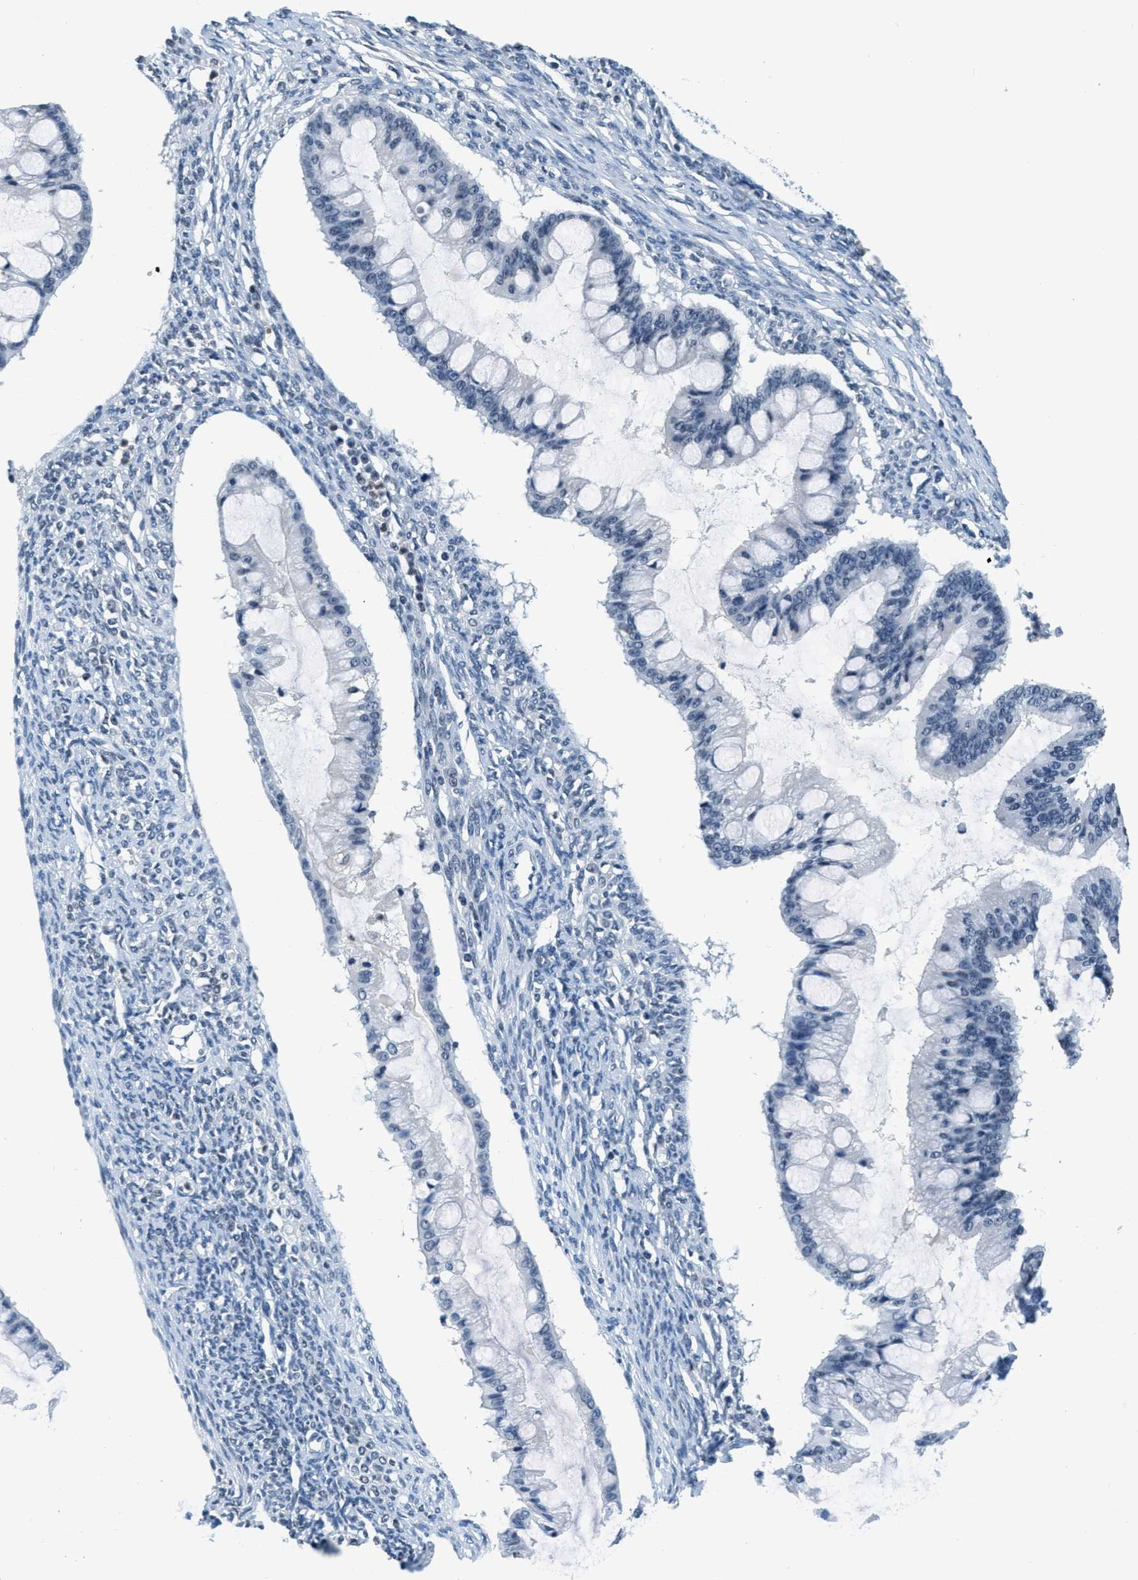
{"staining": {"intensity": "negative", "quantity": "none", "location": "none"}, "tissue": "ovarian cancer", "cell_type": "Tumor cells", "image_type": "cancer", "snomed": [{"axis": "morphology", "description": "Cystadenocarcinoma, mucinous, NOS"}, {"axis": "topography", "description": "Ovary"}], "caption": "Immunohistochemical staining of ovarian cancer (mucinous cystadenocarcinoma) exhibits no significant expression in tumor cells. The staining is performed using DAB (3,3'-diaminobenzidine) brown chromogen with nuclei counter-stained in using hematoxylin.", "gene": "CA4", "patient": {"sex": "female", "age": 73}}